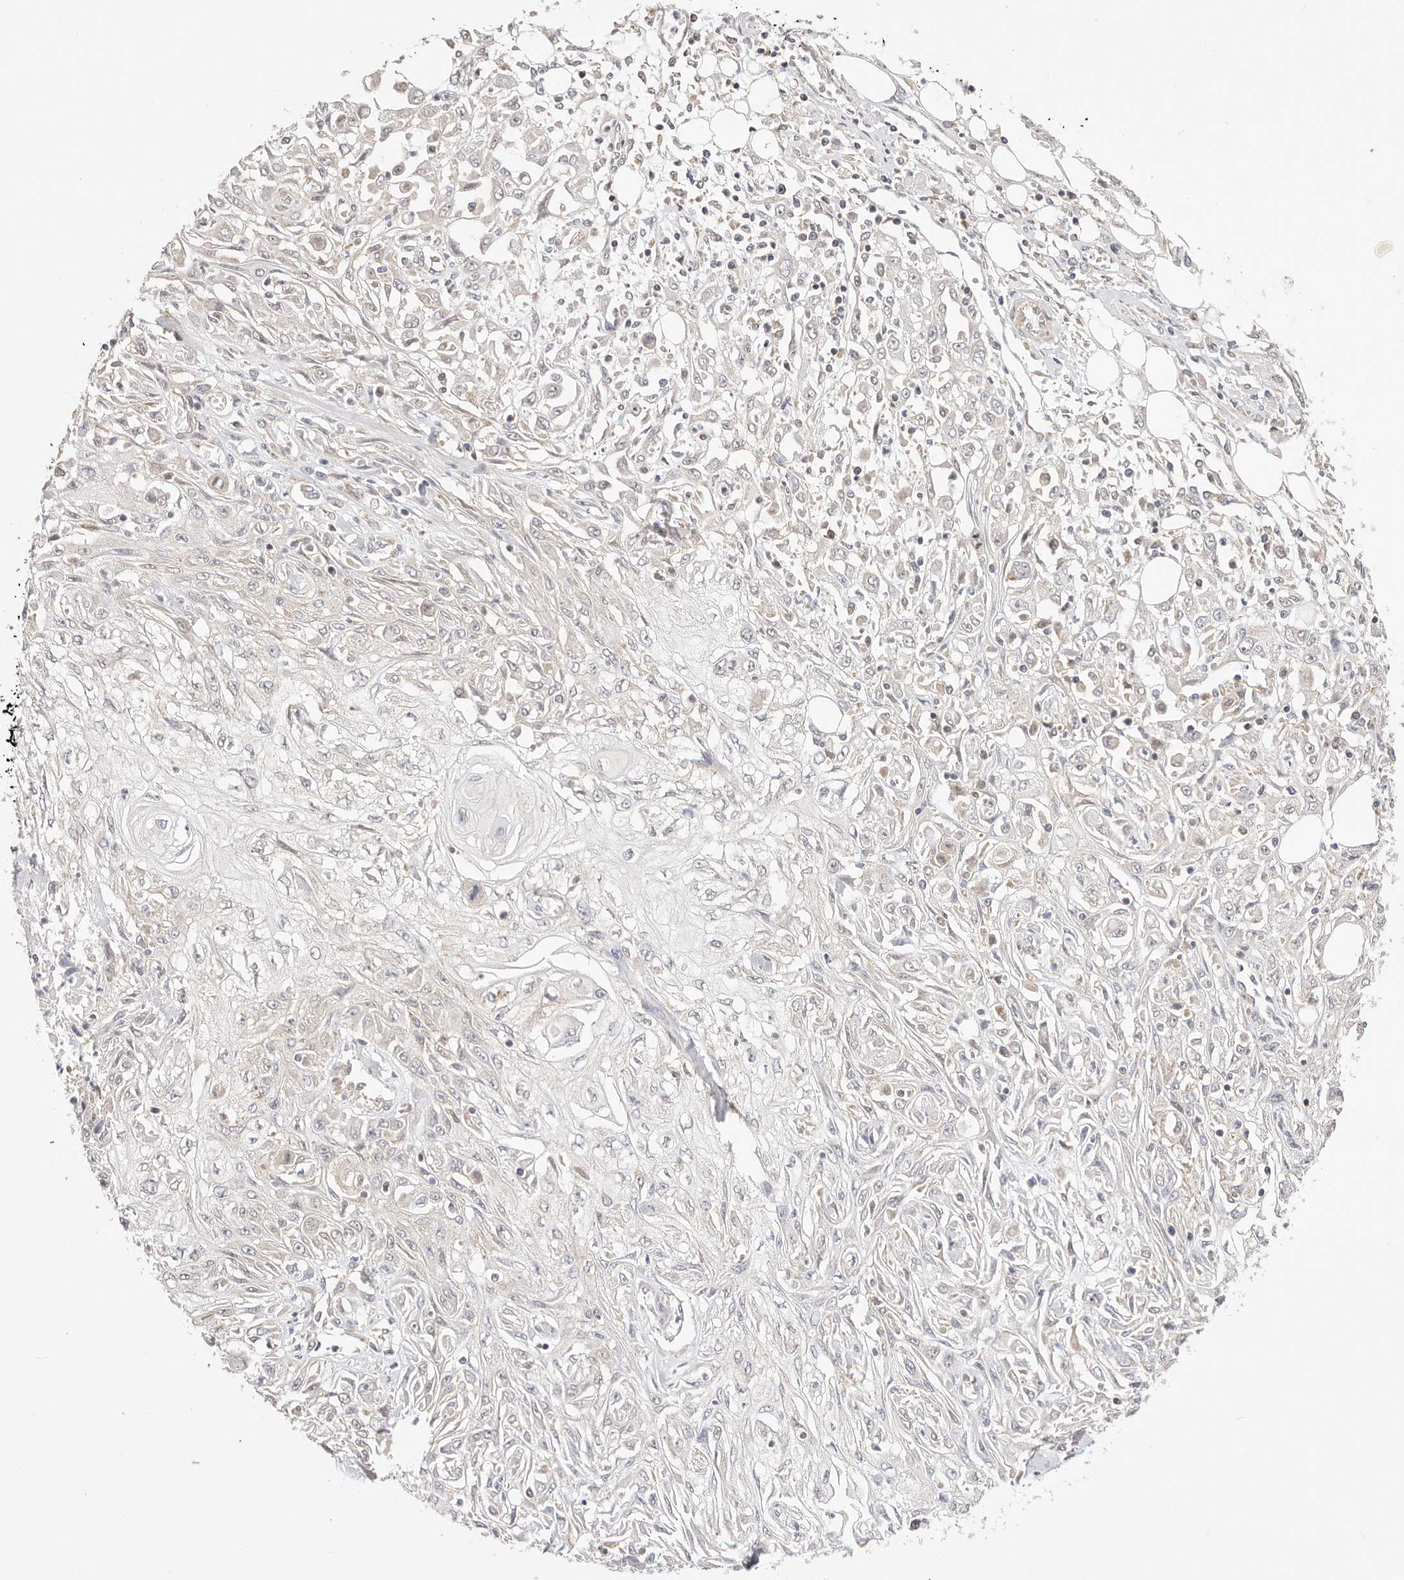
{"staining": {"intensity": "negative", "quantity": "none", "location": "none"}, "tissue": "skin cancer", "cell_type": "Tumor cells", "image_type": "cancer", "snomed": [{"axis": "morphology", "description": "Squamous cell carcinoma, NOS"}, {"axis": "morphology", "description": "Squamous cell carcinoma, metastatic, NOS"}, {"axis": "topography", "description": "Skin"}, {"axis": "topography", "description": "Lymph node"}], "caption": "High magnification brightfield microscopy of skin squamous cell carcinoma stained with DAB (brown) and counterstained with hematoxylin (blue): tumor cells show no significant expression.", "gene": "KCMF1", "patient": {"sex": "male", "age": 75}}